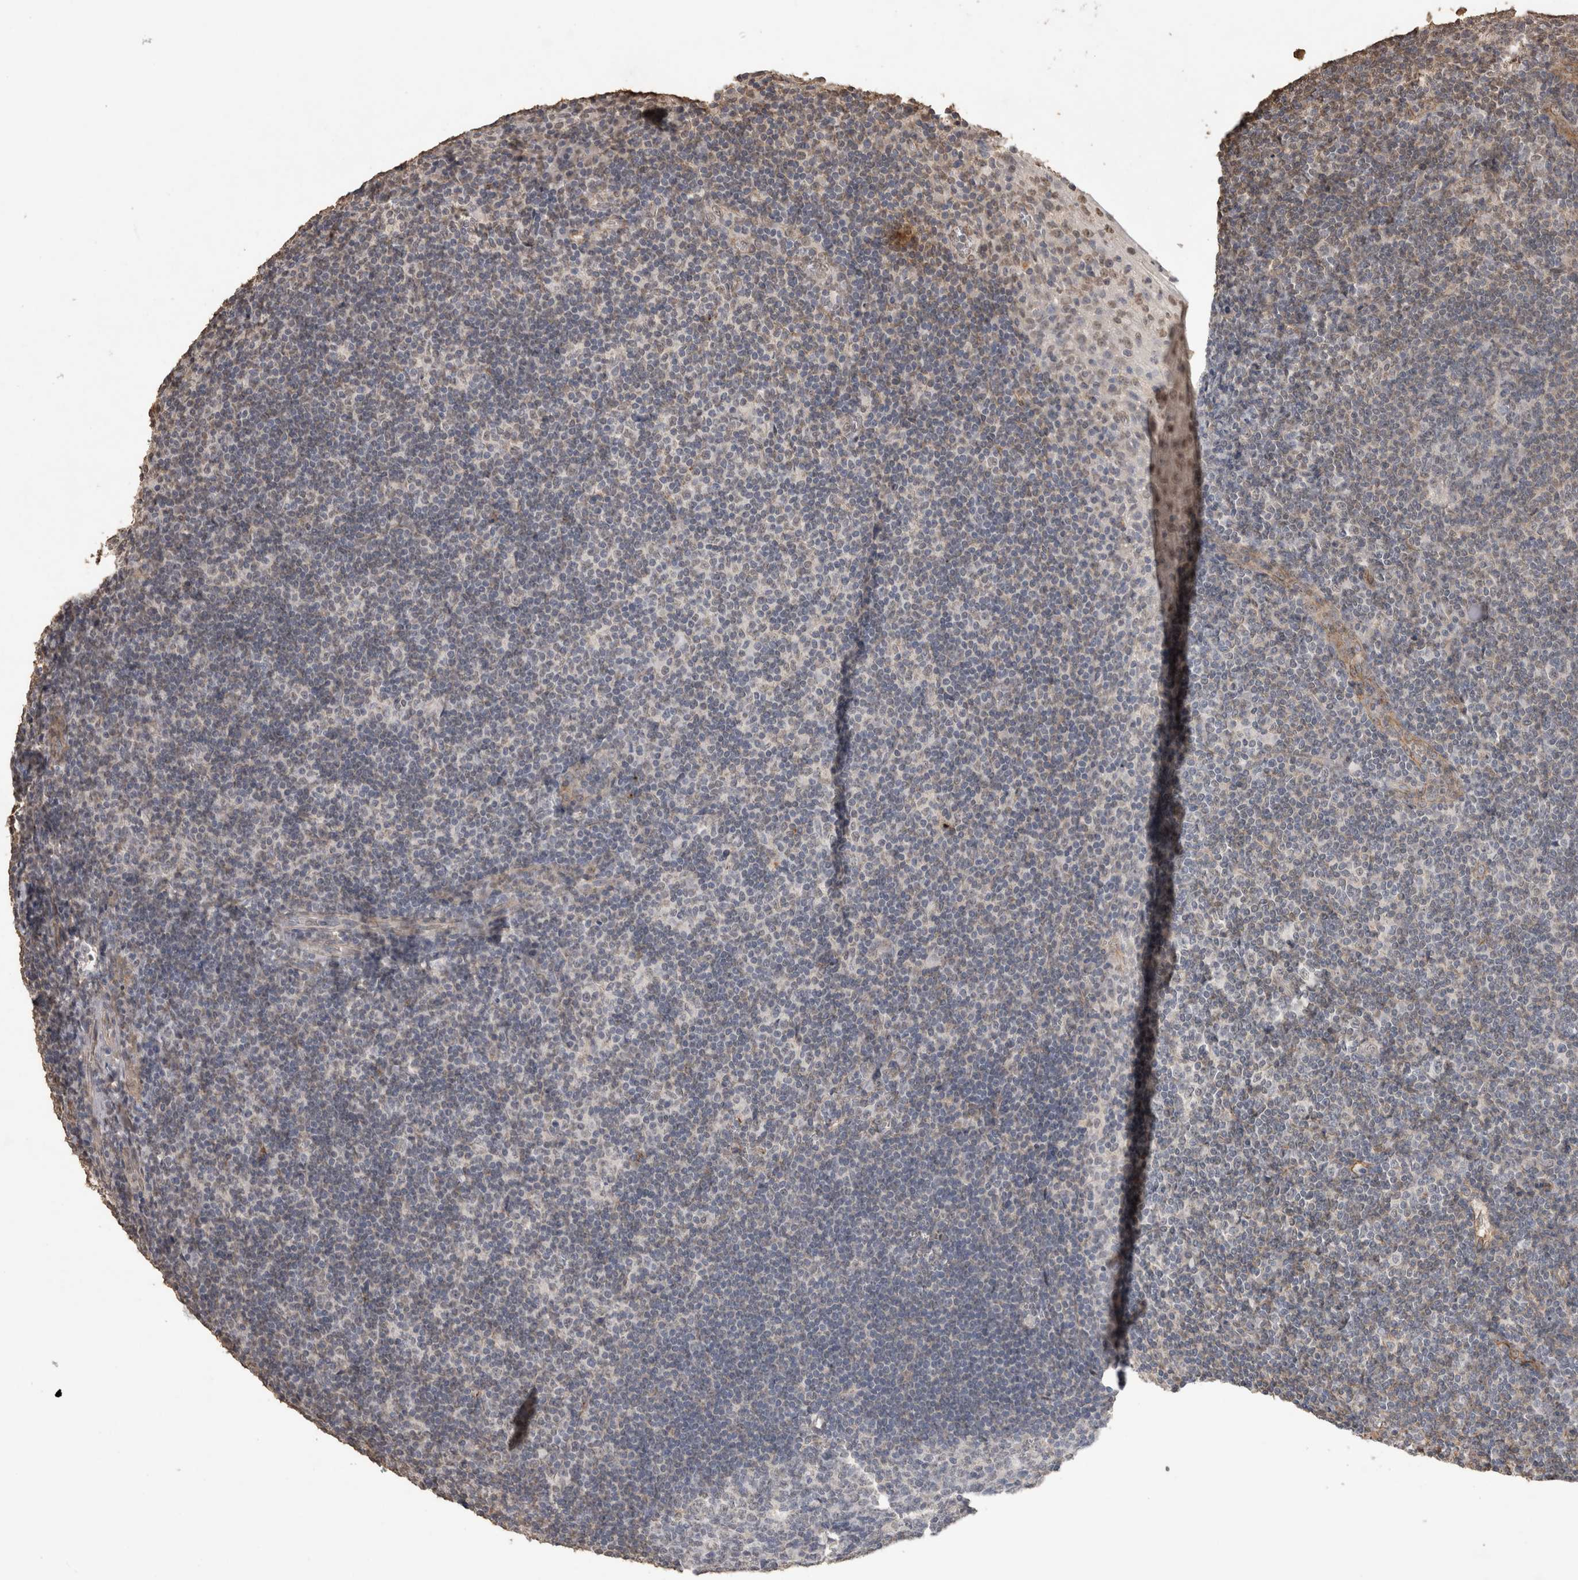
{"staining": {"intensity": "negative", "quantity": "none", "location": "none"}, "tissue": "tonsil", "cell_type": "Germinal center cells", "image_type": "normal", "snomed": [{"axis": "morphology", "description": "Normal tissue, NOS"}, {"axis": "topography", "description": "Tonsil"}], "caption": "Immunohistochemistry (IHC) image of unremarkable tonsil: tonsil stained with DAB displays no significant protein expression in germinal center cells.", "gene": "RECK", "patient": {"sex": "male", "age": 37}}